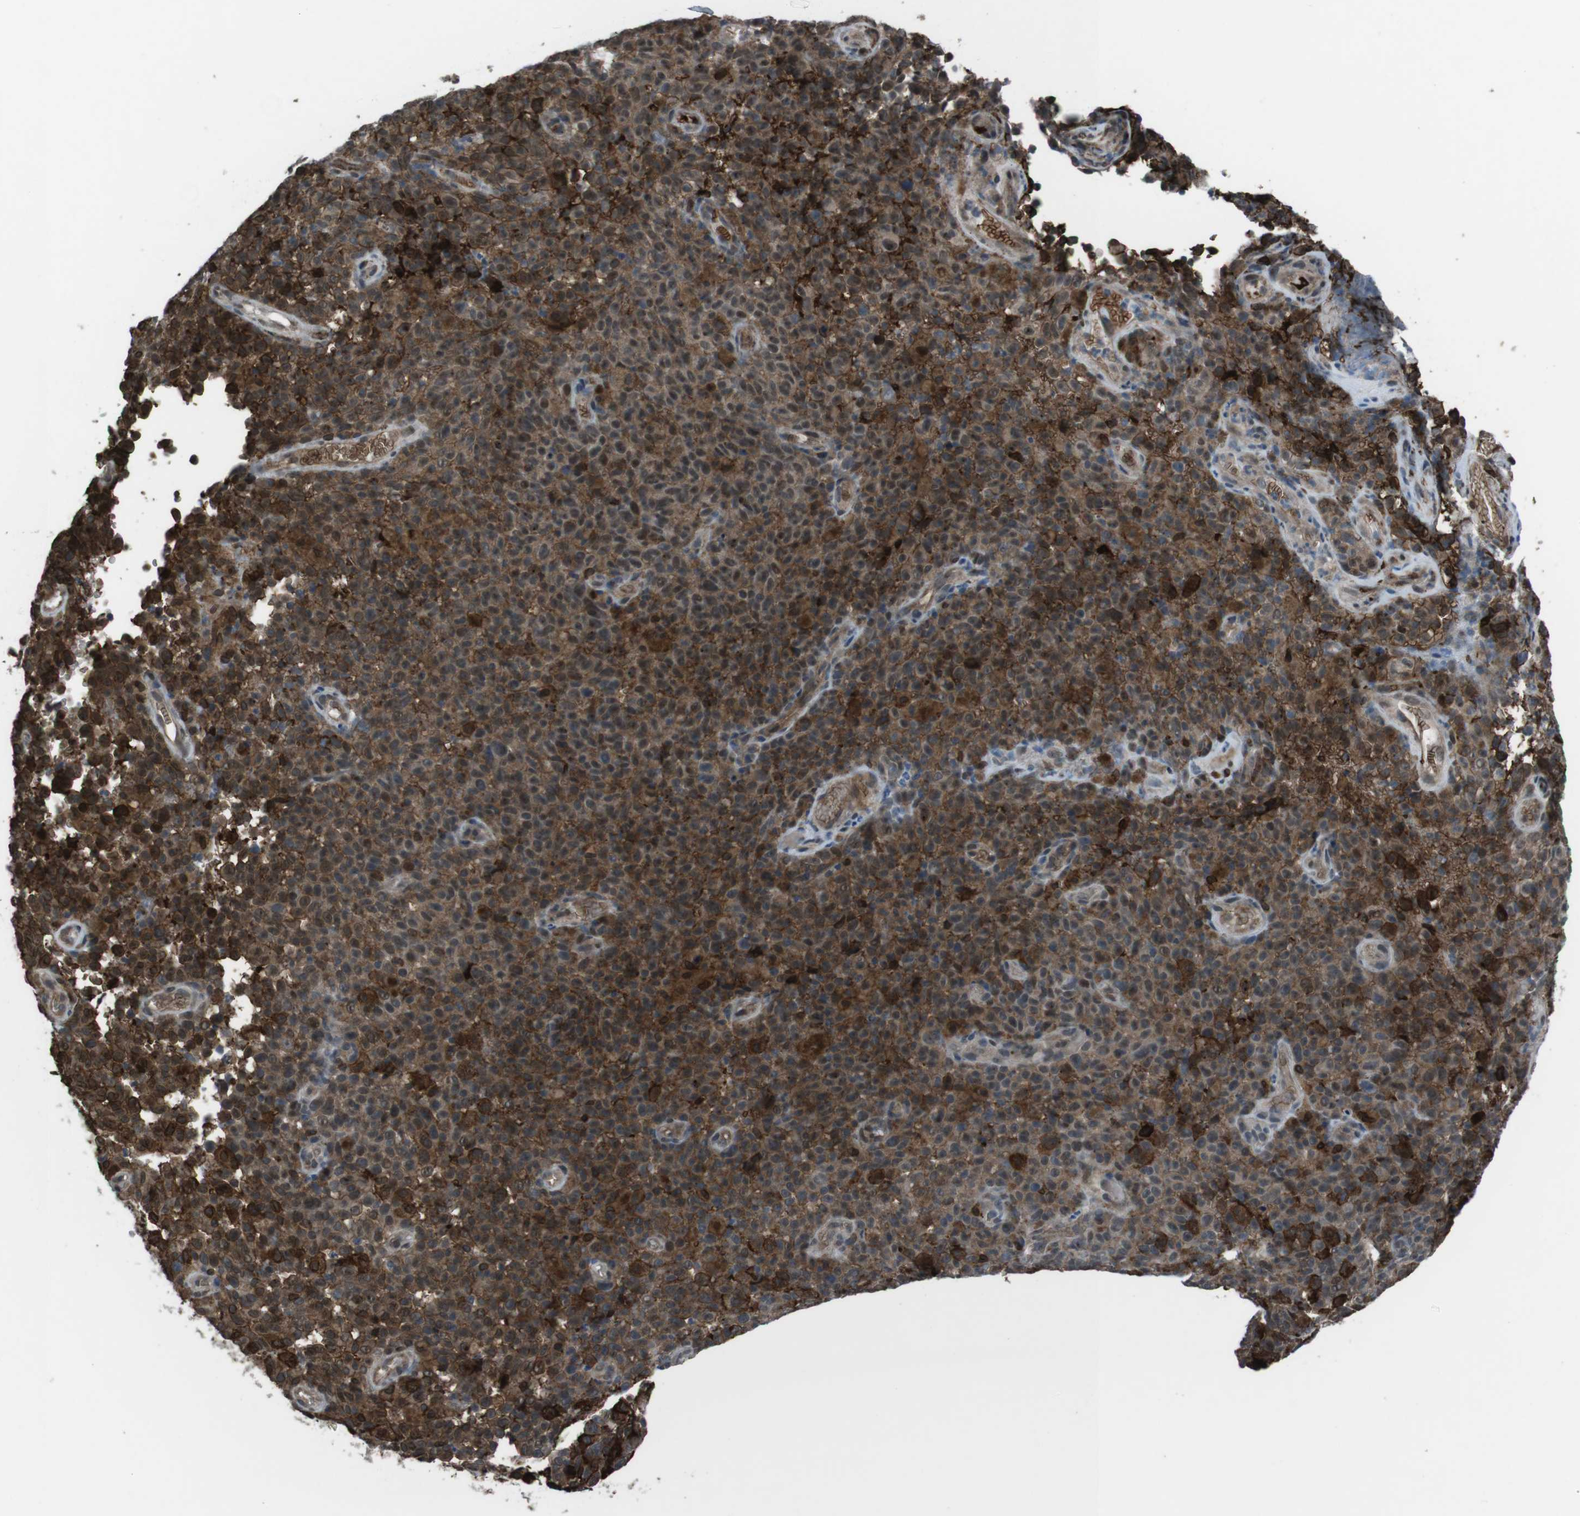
{"staining": {"intensity": "strong", "quantity": ">75%", "location": "cytoplasmic/membranous"}, "tissue": "melanoma", "cell_type": "Tumor cells", "image_type": "cancer", "snomed": [{"axis": "morphology", "description": "Malignant melanoma, NOS"}, {"axis": "topography", "description": "Skin"}], "caption": "Immunohistochemical staining of melanoma demonstrates high levels of strong cytoplasmic/membranous protein positivity in about >75% of tumor cells.", "gene": "GDF10", "patient": {"sex": "female", "age": 82}}